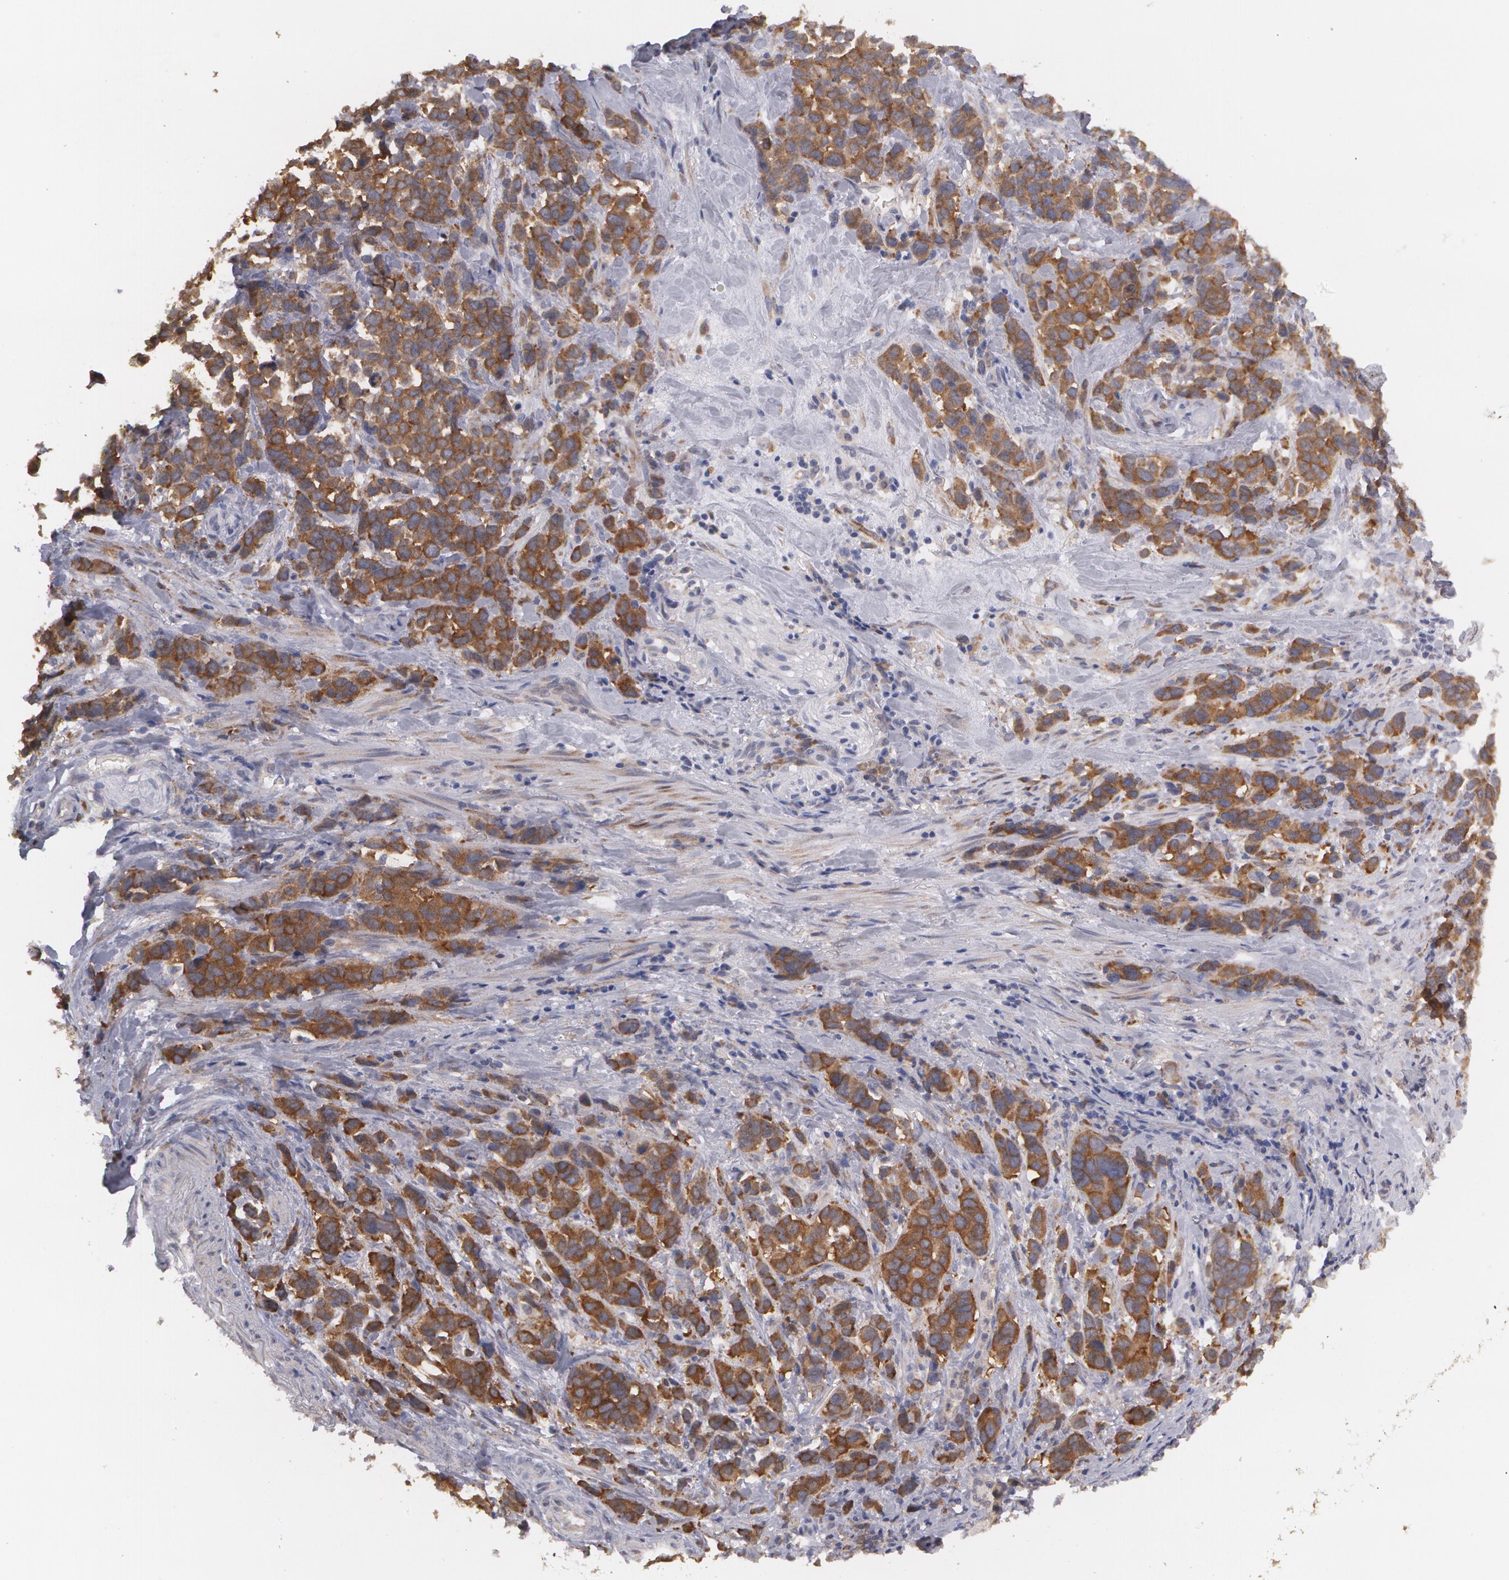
{"staining": {"intensity": "strong", "quantity": ">75%", "location": "cytoplasmic/membranous"}, "tissue": "stomach cancer", "cell_type": "Tumor cells", "image_type": "cancer", "snomed": [{"axis": "morphology", "description": "Adenocarcinoma, NOS"}, {"axis": "topography", "description": "Stomach, upper"}], "caption": "The image demonstrates immunohistochemical staining of adenocarcinoma (stomach). There is strong cytoplasmic/membranous staining is present in about >75% of tumor cells. (brown staining indicates protein expression, while blue staining denotes nuclei).", "gene": "MTHFD1", "patient": {"sex": "male", "age": 71}}